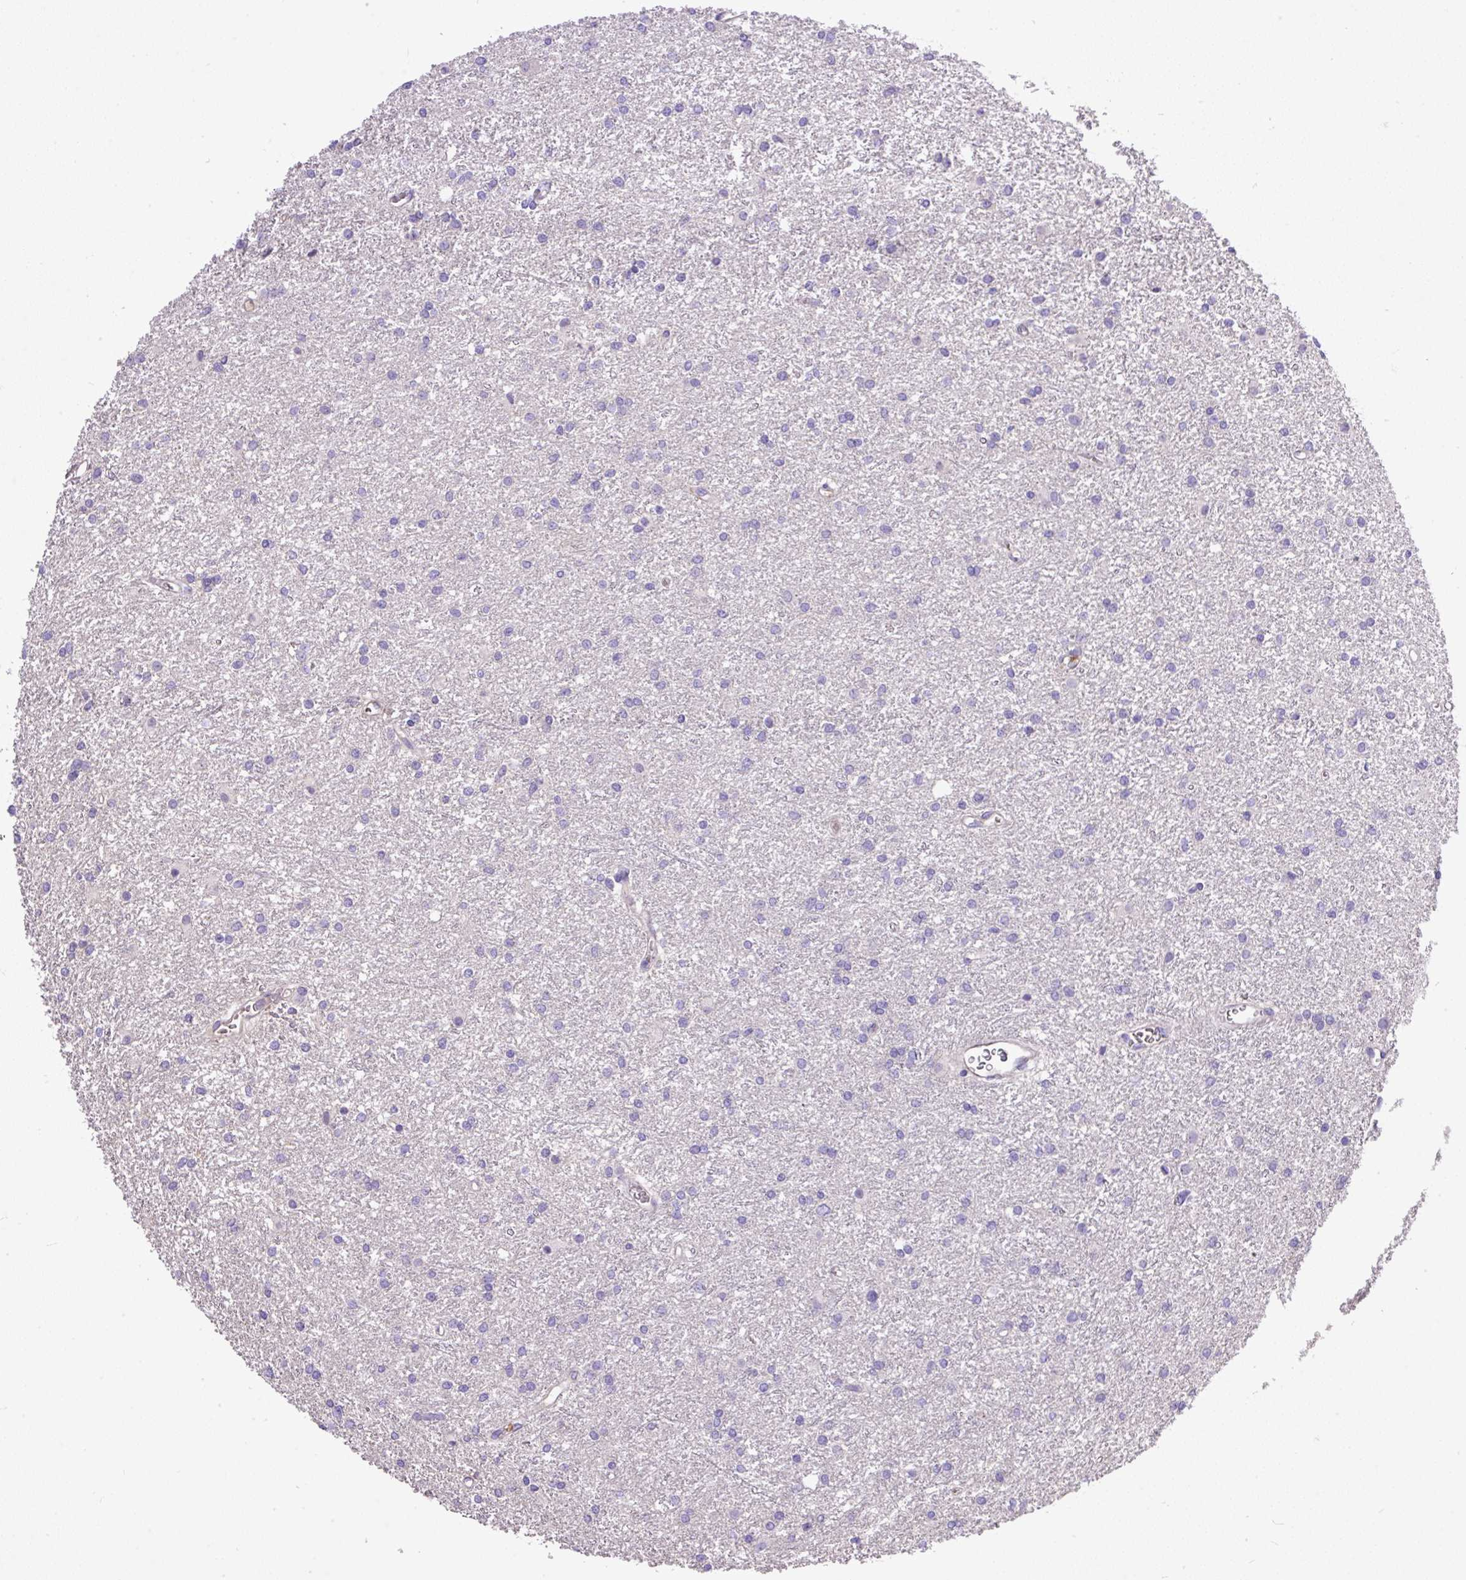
{"staining": {"intensity": "negative", "quantity": "none", "location": "none"}, "tissue": "glioma", "cell_type": "Tumor cells", "image_type": "cancer", "snomed": [{"axis": "morphology", "description": "Glioma, malignant, High grade"}, {"axis": "topography", "description": "Brain"}], "caption": "Tumor cells are negative for protein expression in human glioma.", "gene": "CLEC3B", "patient": {"sex": "female", "age": 50}}